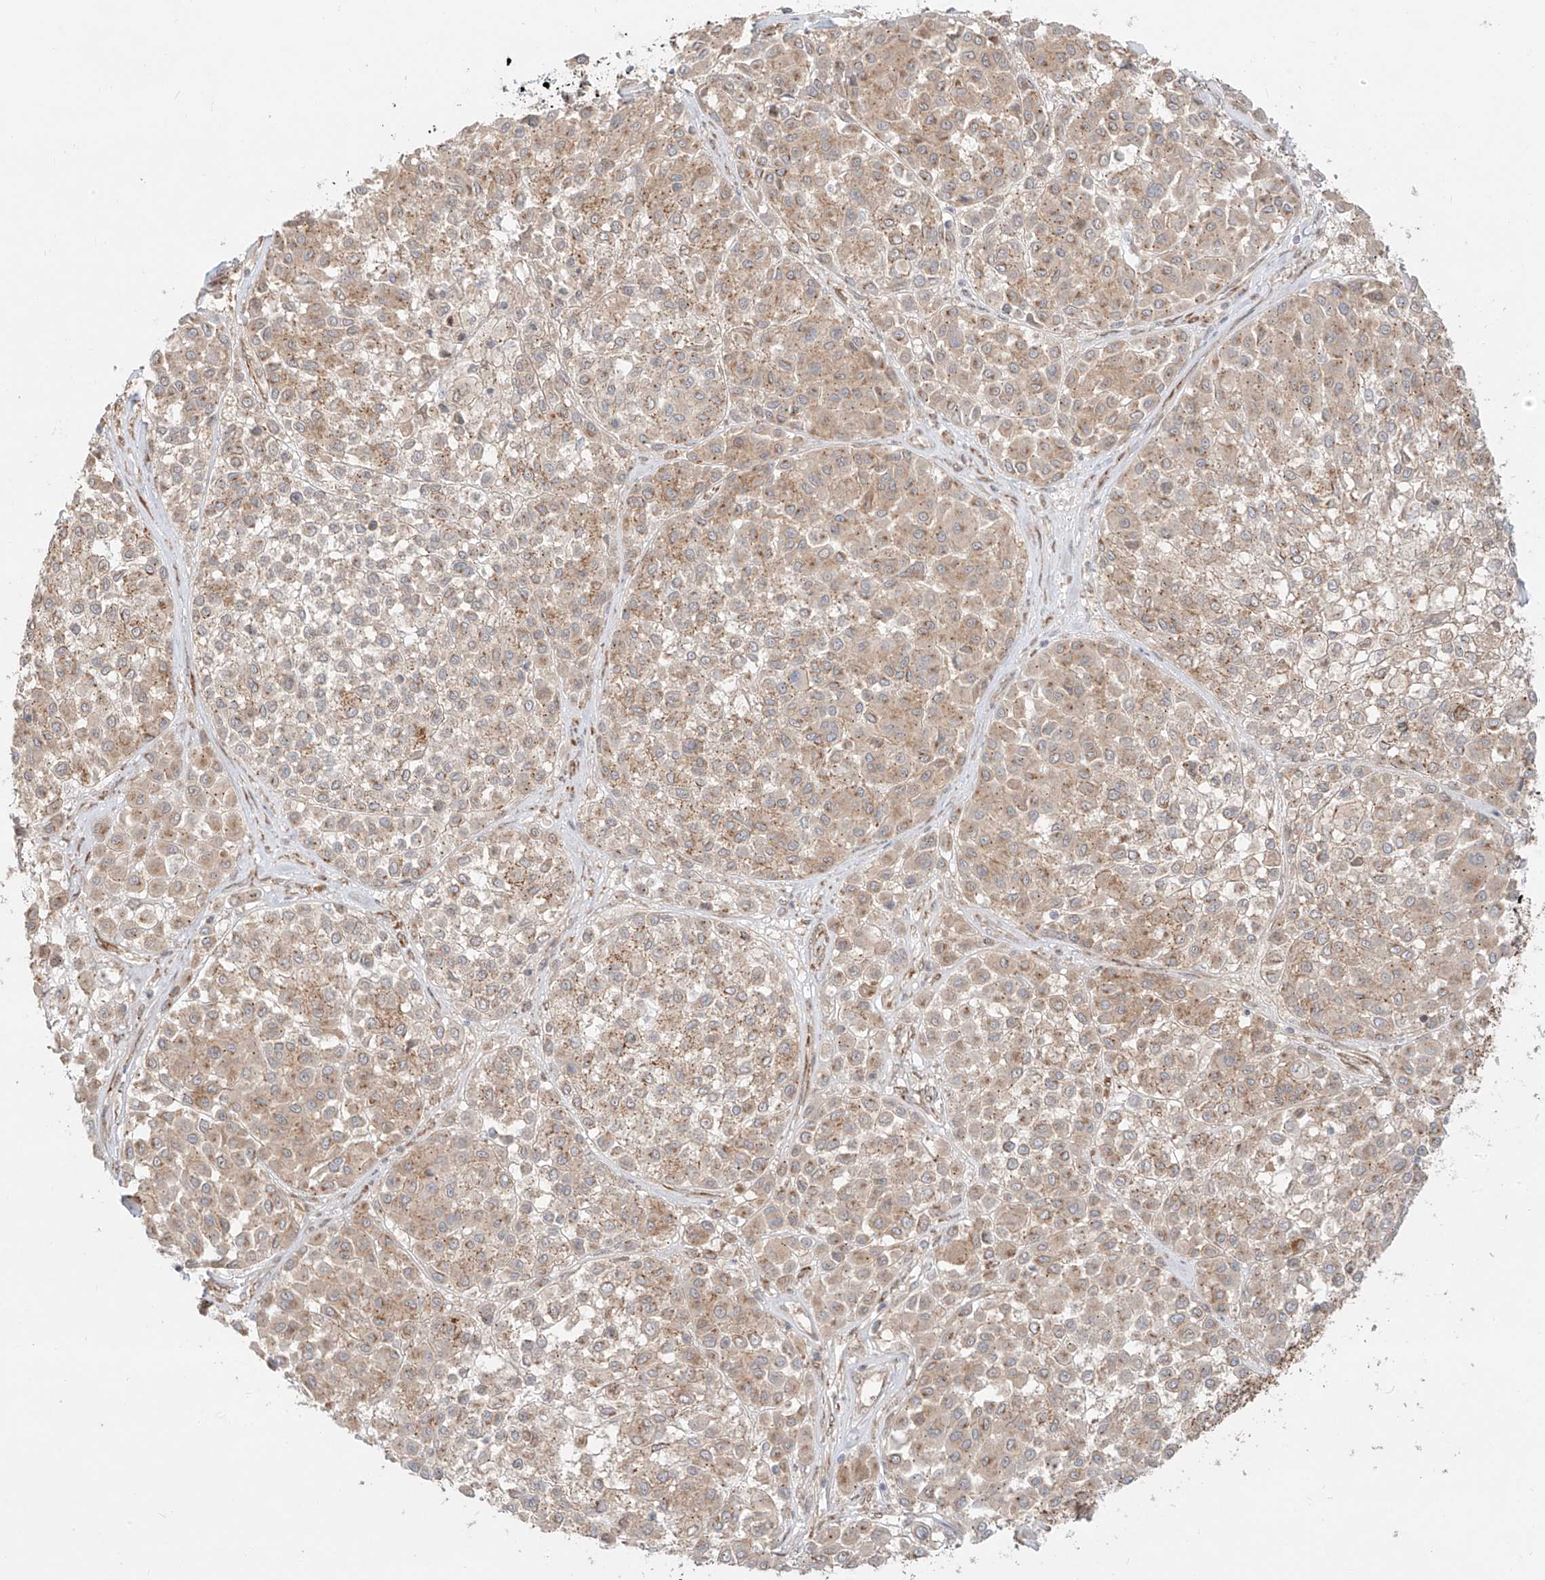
{"staining": {"intensity": "weak", "quantity": ">75%", "location": "cytoplasmic/membranous"}, "tissue": "melanoma", "cell_type": "Tumor cells", "image_type": "cancer", "snomed": [{"axis": "morphology", "description": "Malignant melanoma, Metastatic site"}, {"axis": "topography", "description": "Soft tissue"}], "caption": "The photomicrograph reveals a brown stain indicating the presence of a protein in the cytoplasmic/membranous of tumor cells in malignant melanoma (metastatic site).", "gene": "ZNF287", "patient": {"sex": "male", "age": 41}}